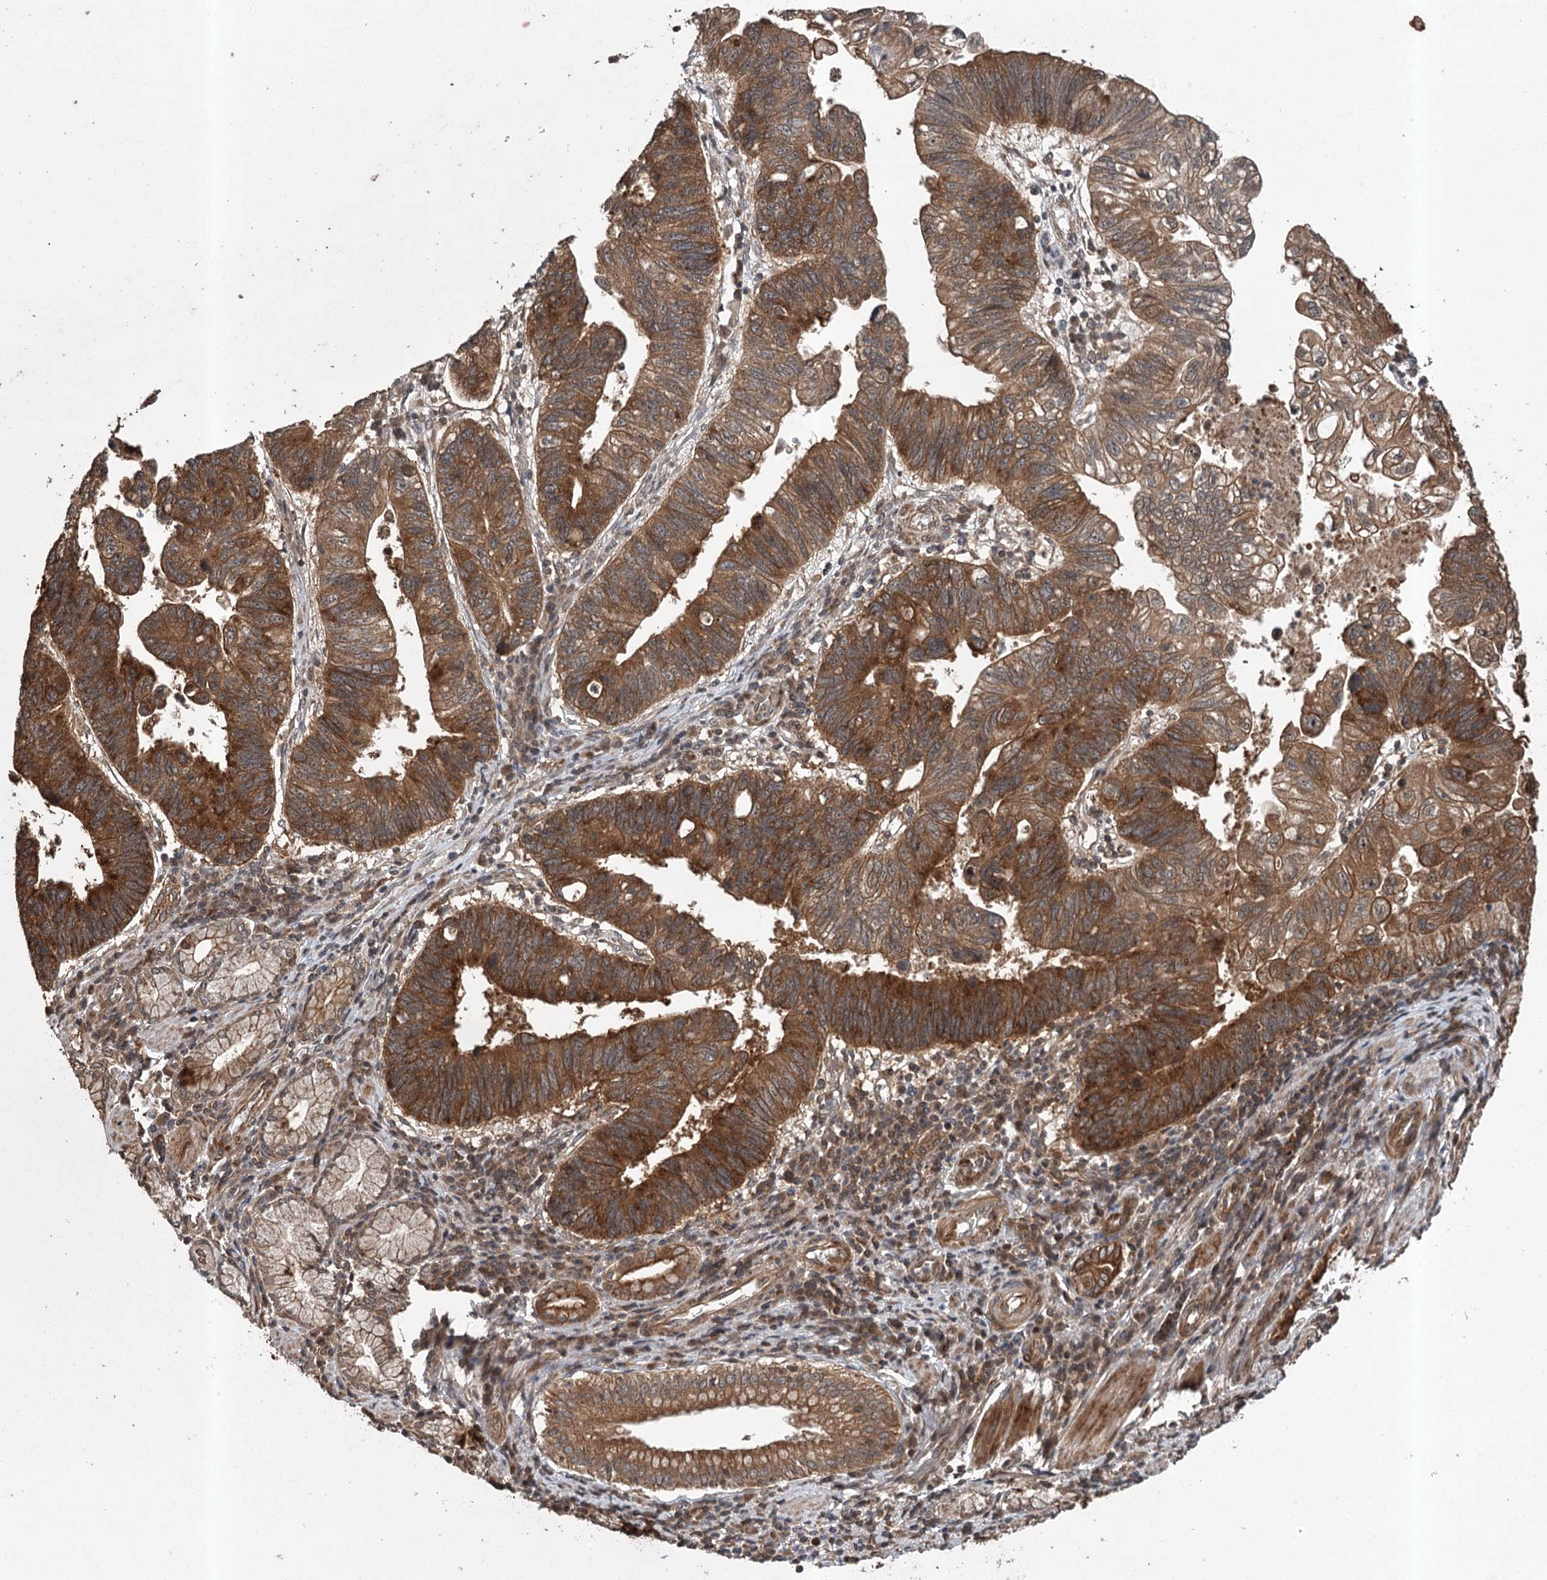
{"staining": {"intensity": "strong", "quantity": "25%-75%", "location": "cytoplasmic/membranous"}, "tissue": "stomach cancer", "cell_type": "Tumor cells", "image_type": "cancer", "snomed": [{"axis": "morphology", "description": "Adenocarcinoma, NOS"}, {"axis": "topography", "description": "Stomach"}], "caption": "Protein staining demonstrates strong cytoplasmic/membranous staining in about 25%-75% of tumor cells in adenocarcinoma (stomach).", "gene": "RPAP3", "patient": {"sex": "male", "age": 59}}